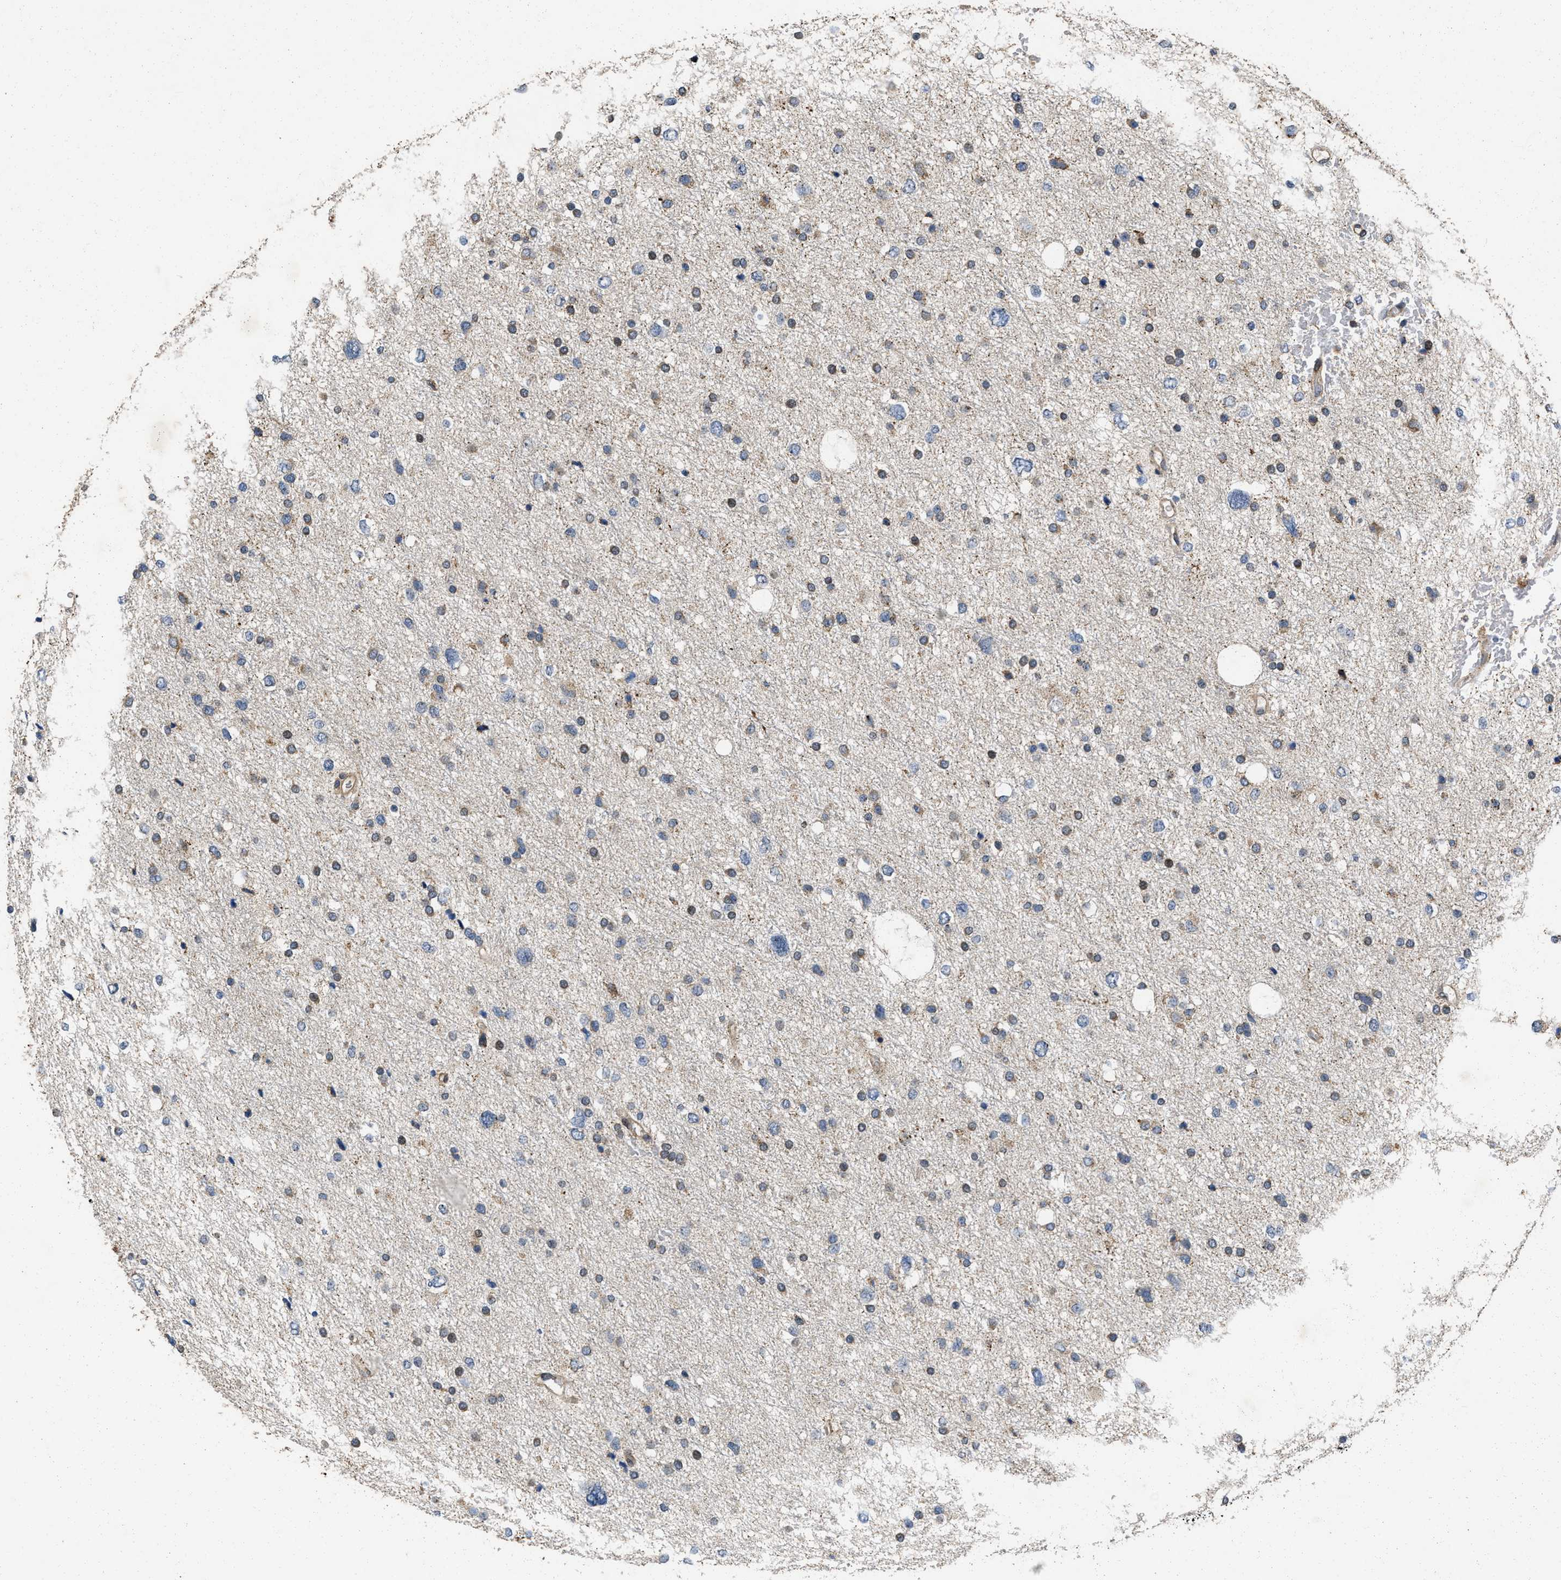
{"staining": {"intensity": "weak", "quantity": "25%-75%", "location": "cytoplasmic/membranous"}, "tissue": "glioma", "cell_type": "Tumor cells", "image_type": "cancer", "snomed": [{"axis": "morphology", "description": "Glioma, malignant, Low grade"}, {"axis": "topography", "description": "Brain"}], "caption": "Tumor cells display low levels of weak cytoplasmic/membranous staining in about 25%-75% of cells in glioma.", "gene": "PRDM14", "patient": {"sex": "female", "age": 37}}